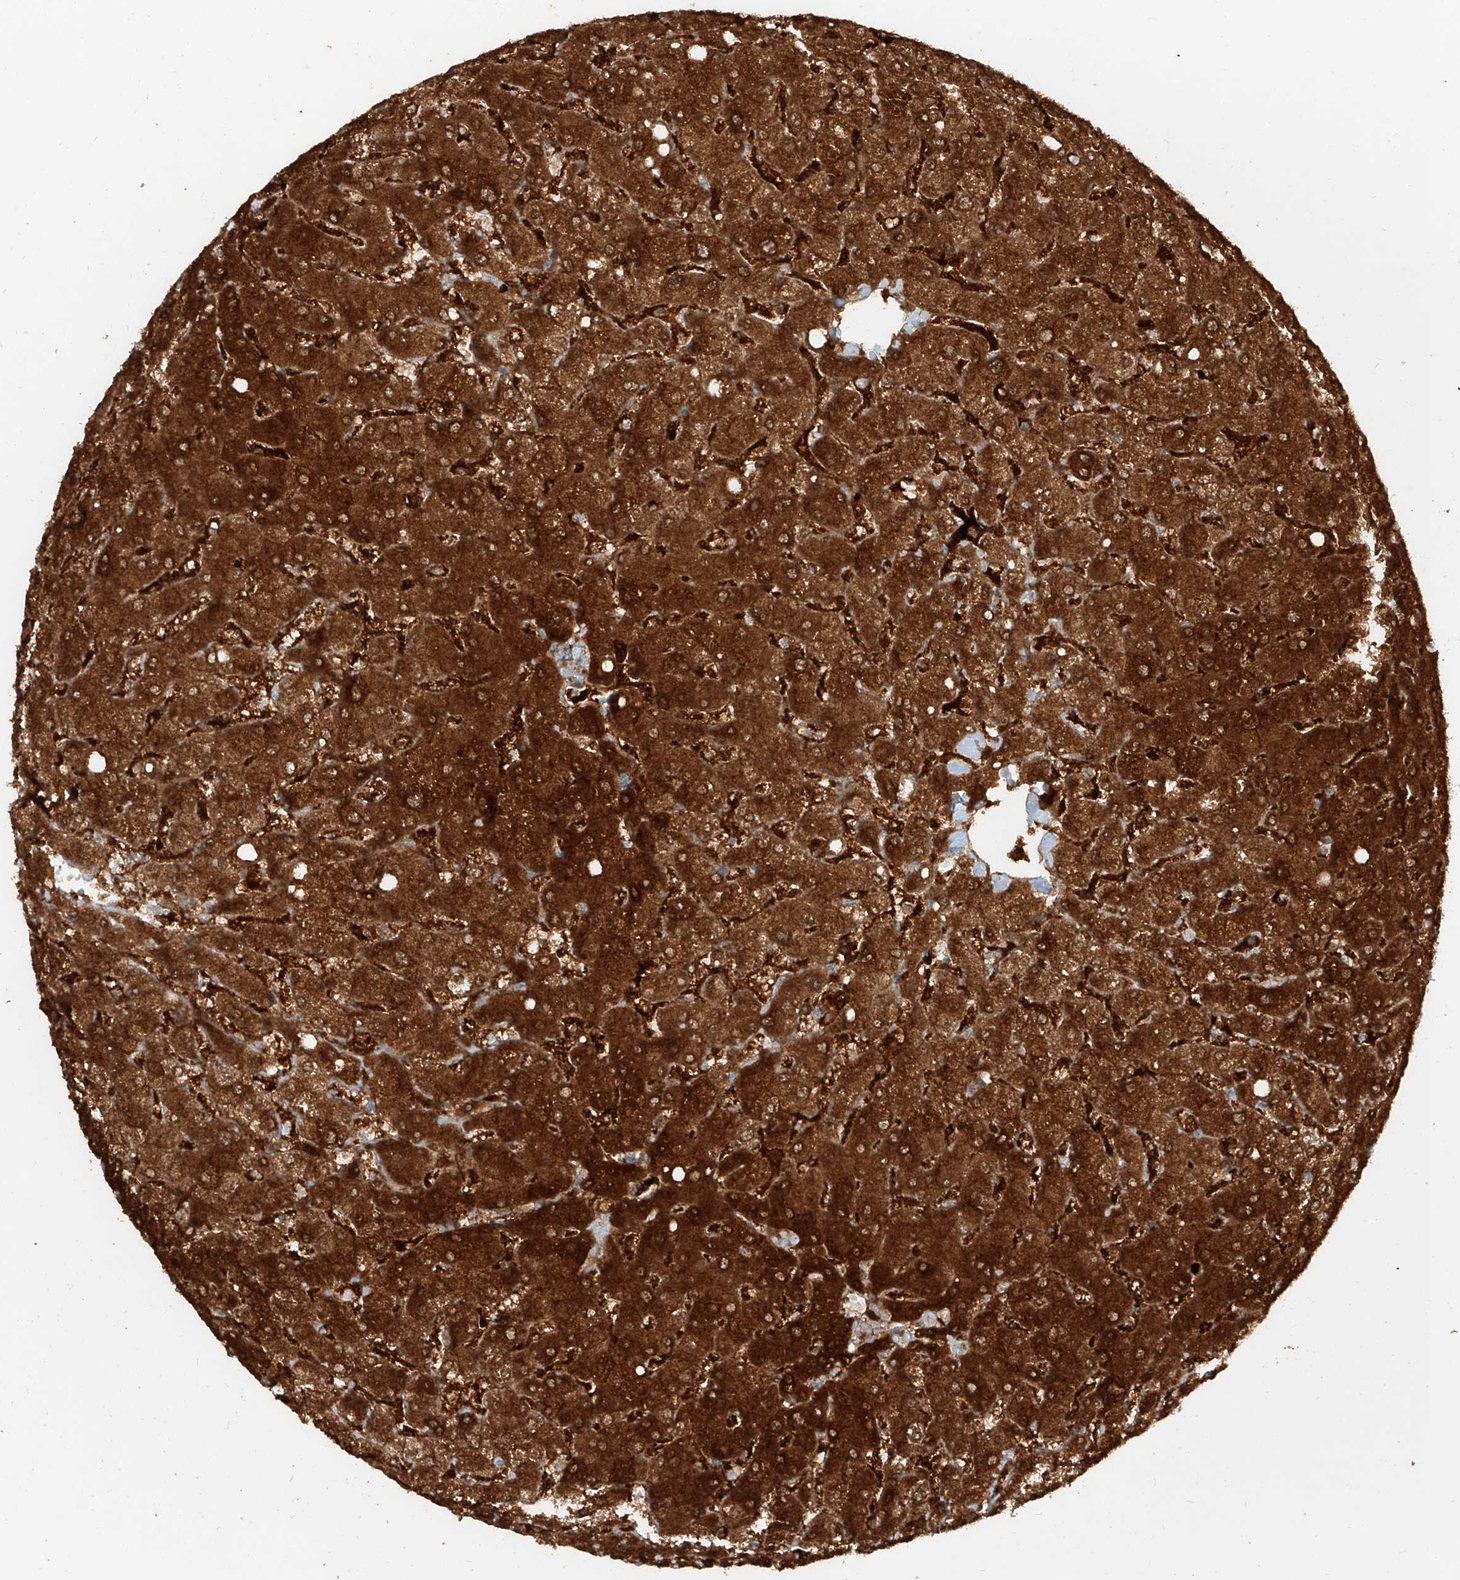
{"staining": {"intensity": "negative", "quantity": "none", "location": "none"}, "tissue": "liver", "cell_type": "Cholangiocytes", "image_type": "normal", "snomed": [{"axis": "morphology", "description": "Normal tissue, NOS"}, {"axis": "topography", "description": "Liver"}], "caption": "This is a micrograph of immunohistochemistry (IHC) staining of unremarkable liver, which shows no positivity in cholangiocytes. (DAB immunohistochemistry (IHC) visualized using brightfield microscopy, high magnification).", "gene": "KYNU", "patient": {"sex": "female", "age": 54}}